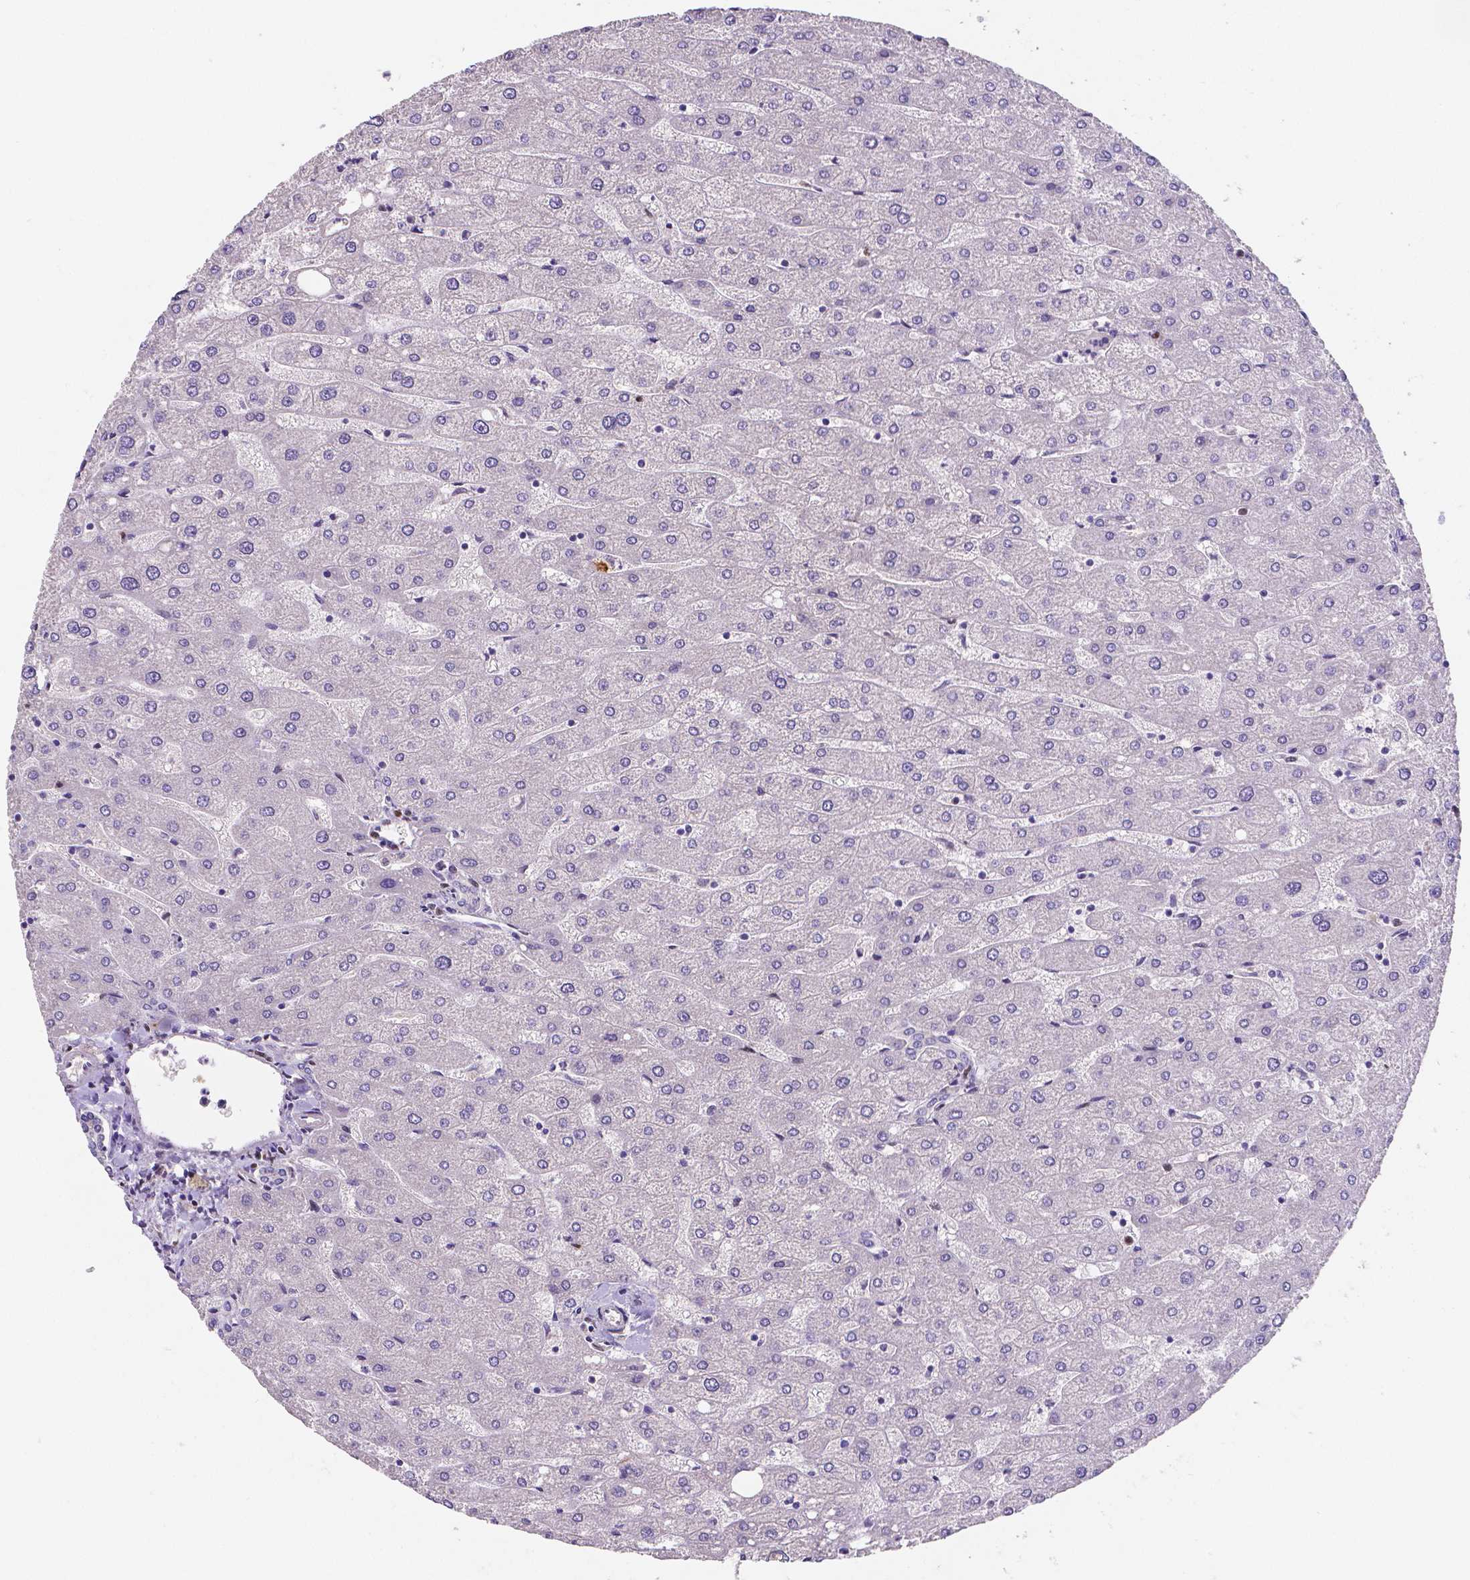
{"staining": {"intensity": "negative", "quantity": "none", "location": "none"}, "tissue": "liver", "cell_type": "Cholangiocytes", "image_type": "normal", "snomed": [{"axis": "morphology", "description": "Normal tissue, NOS"}, {"axis": "topography", "description": "Liver"}], "caption": "Micrograph shows no significant protein positivity in cholangiocytes of normal liver. (Brightfield microscopy of DAB immunohistochemistry at high magnification).", "gene": "MEF2C", "patient": {"sex": "male", "age": 67}}